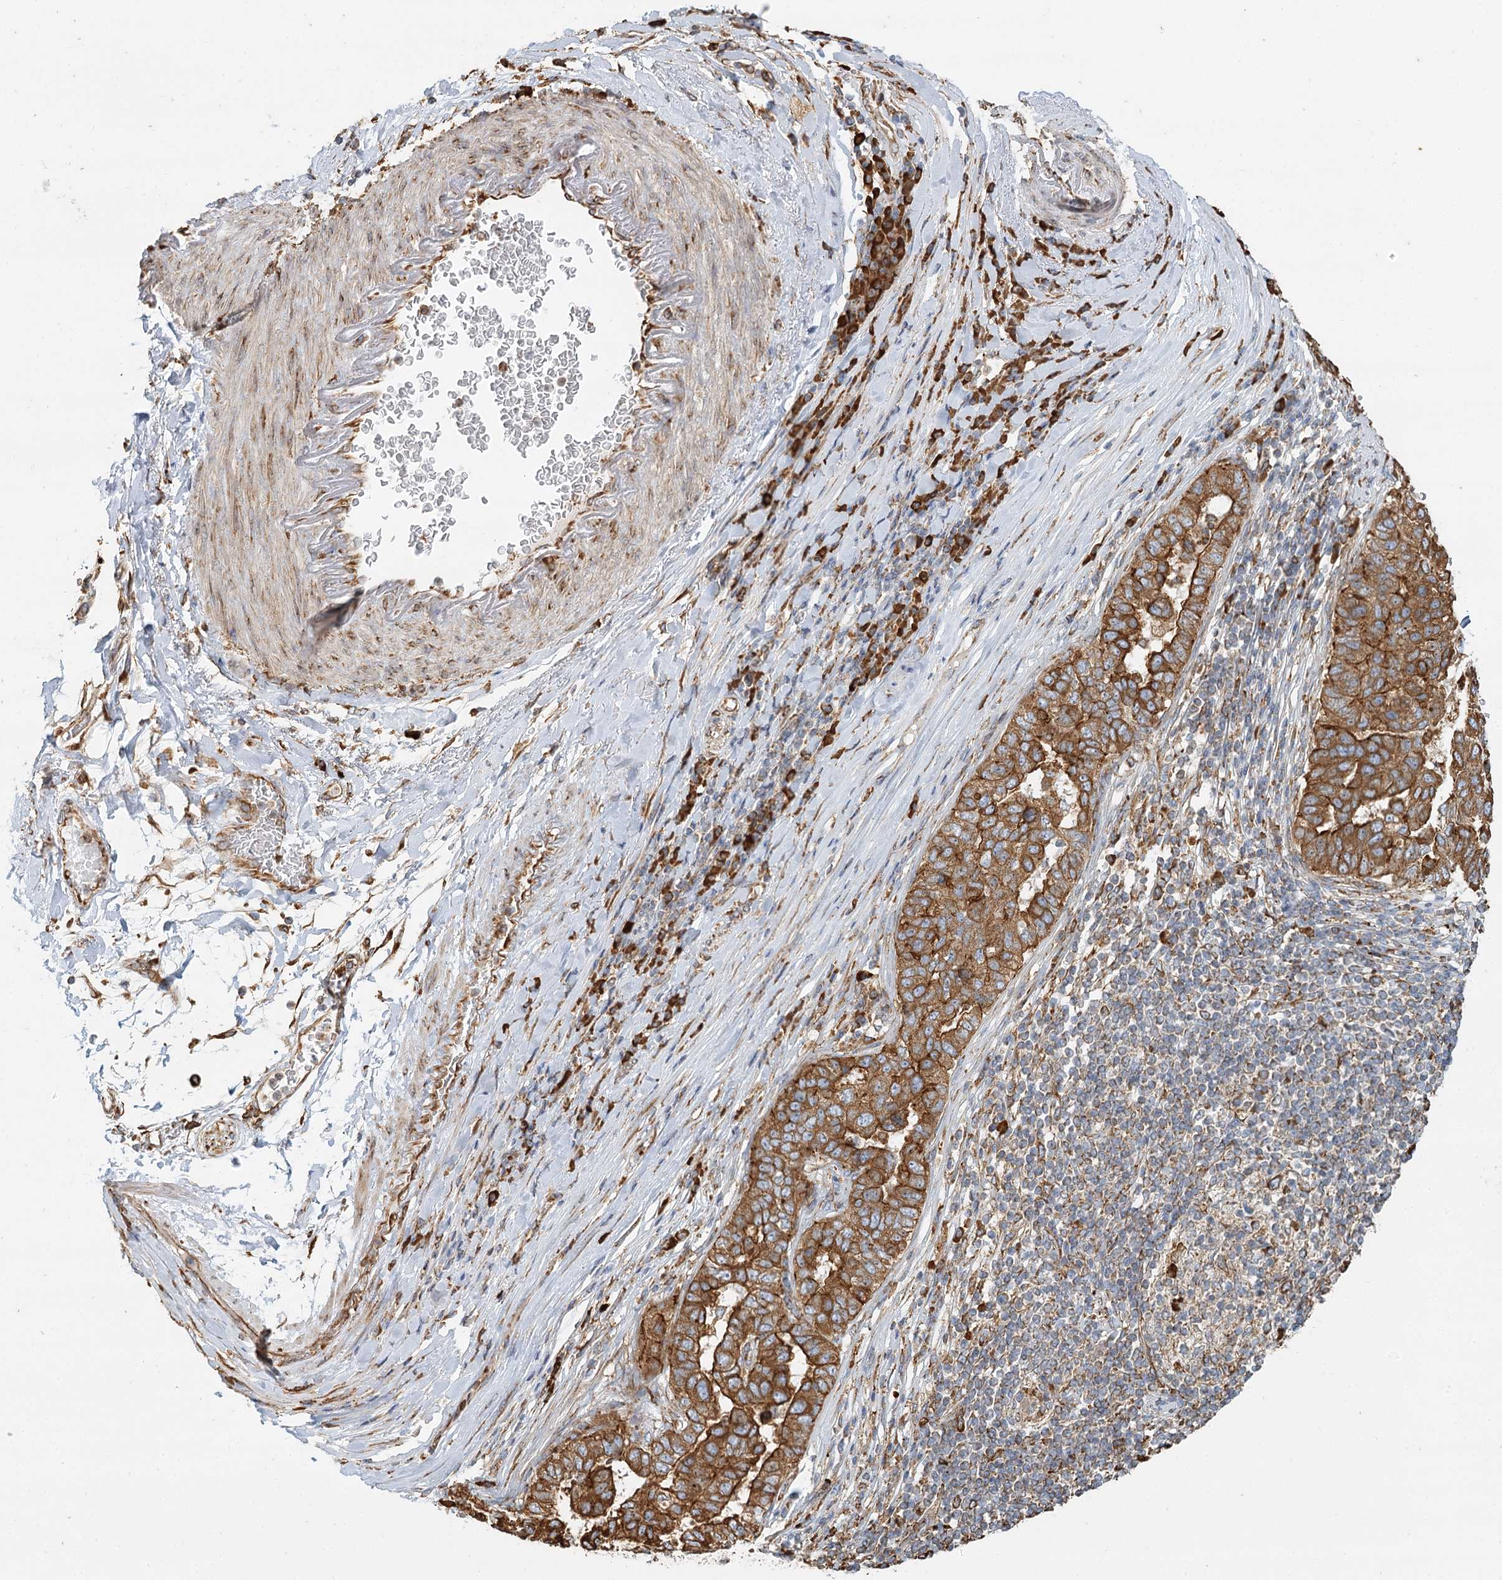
{"staining": {"intensity": "moderate", "quantity": ">75%", "location": "cytoplasmic/membranous"}, "tissue": "pancreatic cancer", "cell_type": "Tumor cells", "image_type": "cancer", "snomed": [{"axis": "morphology", "description": "Adenocarcinoma, NOS"}, {"axis": "topography", "description": "Pancreas"}], "caption": "Moderate cytoplasmic/membranous protein expression is identified in approximately >75% of tumor cells in pancreatic adenocarcinoma.", "gene": "TAS1R1", "patient": {"sex": "female", "age": 61}}